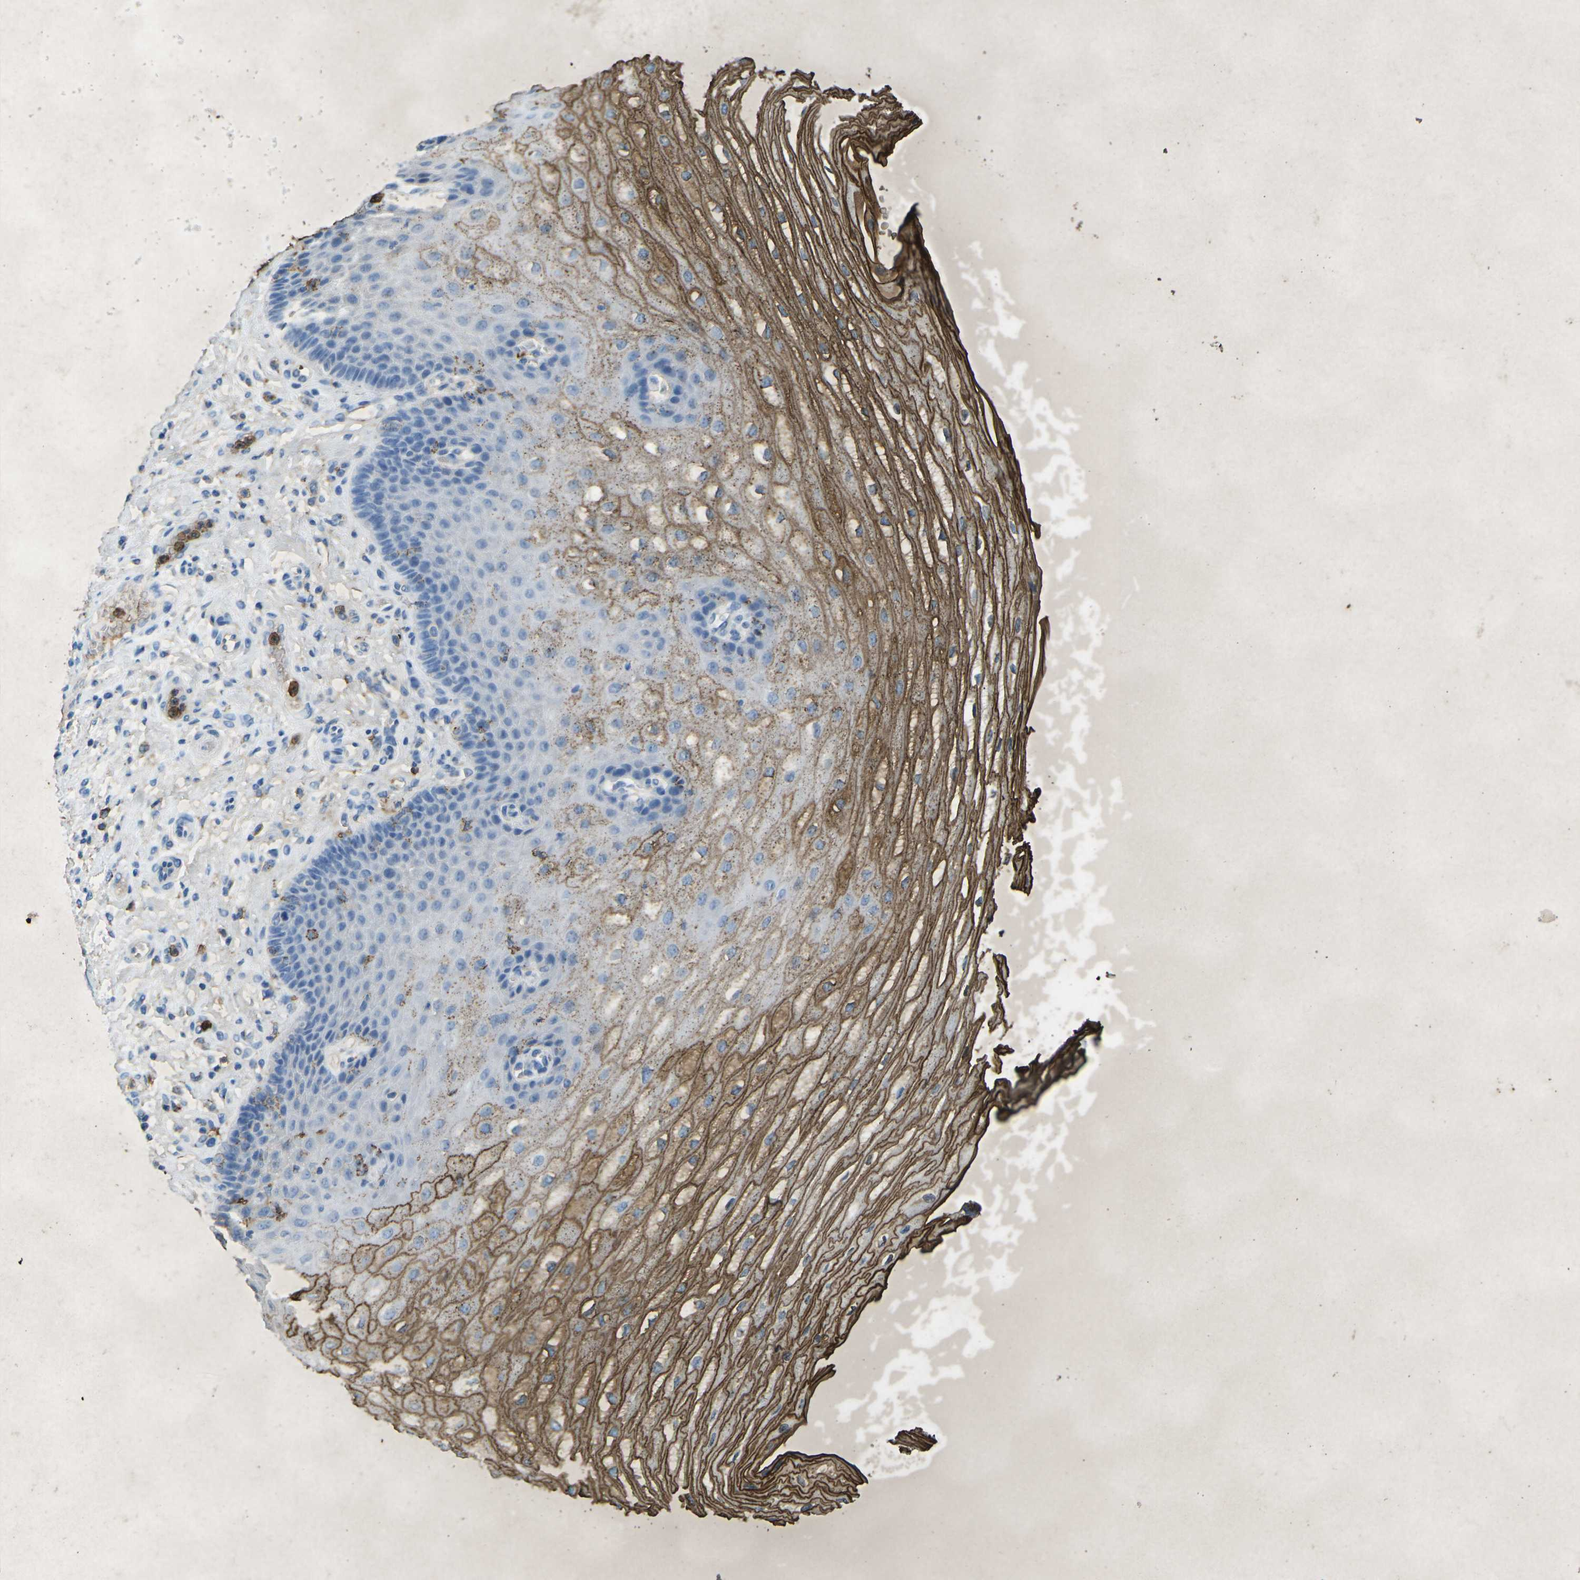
{"staining": {"intensity": "strong", "quantity": "25%-75%", "location": "cytoplasmic/membranous"}, "tissue": "esophagus", "cell_type": "Squamous epithelial cells", "image_type": "normal", "snomed": [{"axis": "morphology", "description": "Normal tissue, NOS"}, {"axis": "topography", "description": "Esophagus"}], "caption": "This photomicrograph reveals IHC staining of normal human esophagus, with high strong cytoplasmic/membranous positivity in about 25%-75% of squamous epithelial cells.", "gene": "CTAGE1", "patient": {"sex": "male", "age": 54}}